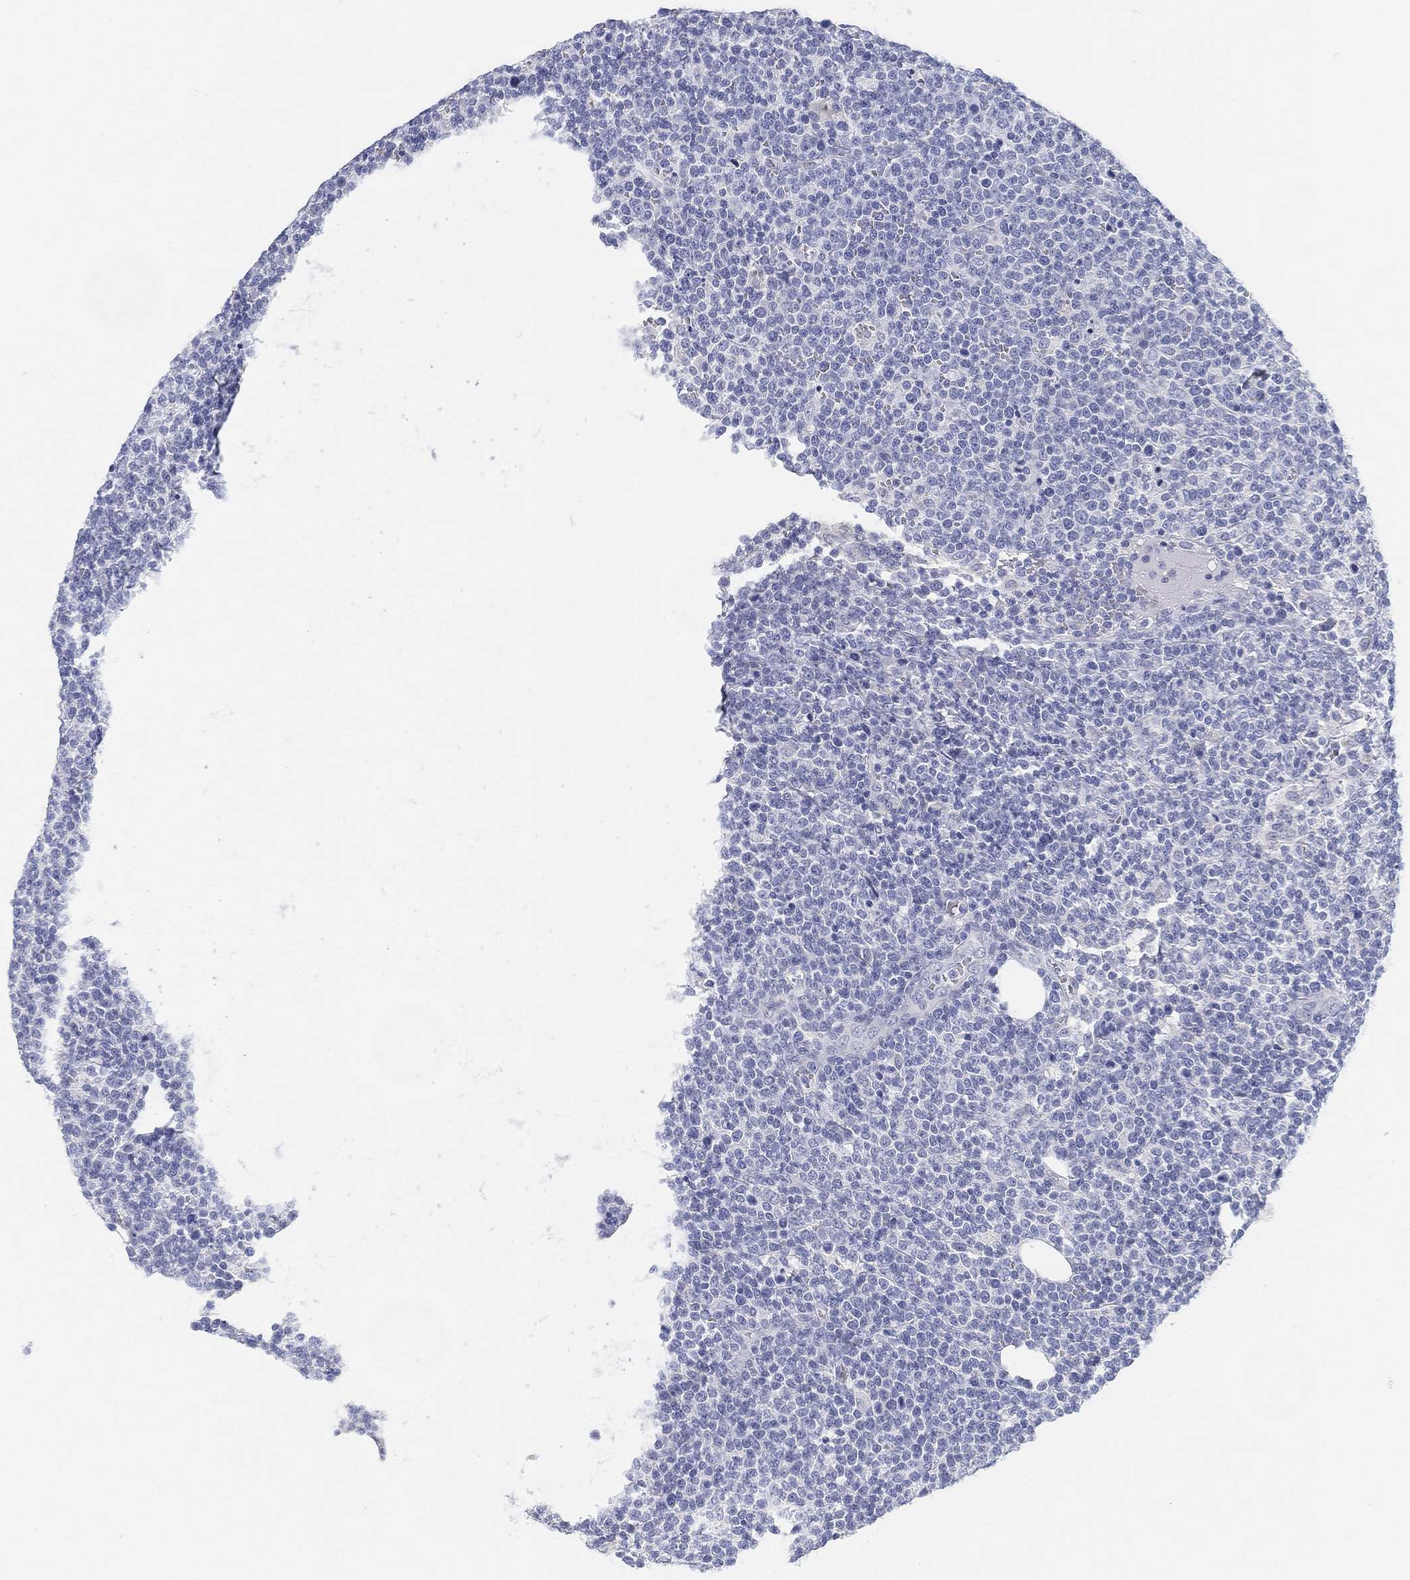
{"staining": {"intensity": "negative", "quantity": "none", "location": "none"}, "tissue": "lymphoma", "cell_type": "Tumor cells", "image_type": "cancer", "snomed": [{"axis": "morphology", "description": "Malignant lymphoma, non-Hodgkin's type, High grade"}, {"axis": "topography", "description": "Lymph node"}], "caption": "Lymphoma was stained to show a protein in brown. There is no significant expression in tumor cells. (Stains: DAB (3,3'-diaminobenzidine) IHC with hematoxylin counter stain, Microscopy: brightfield microscopy at high magnification).", "gene": "GPR61", "patient": {"sex": "male", "age": 61}}